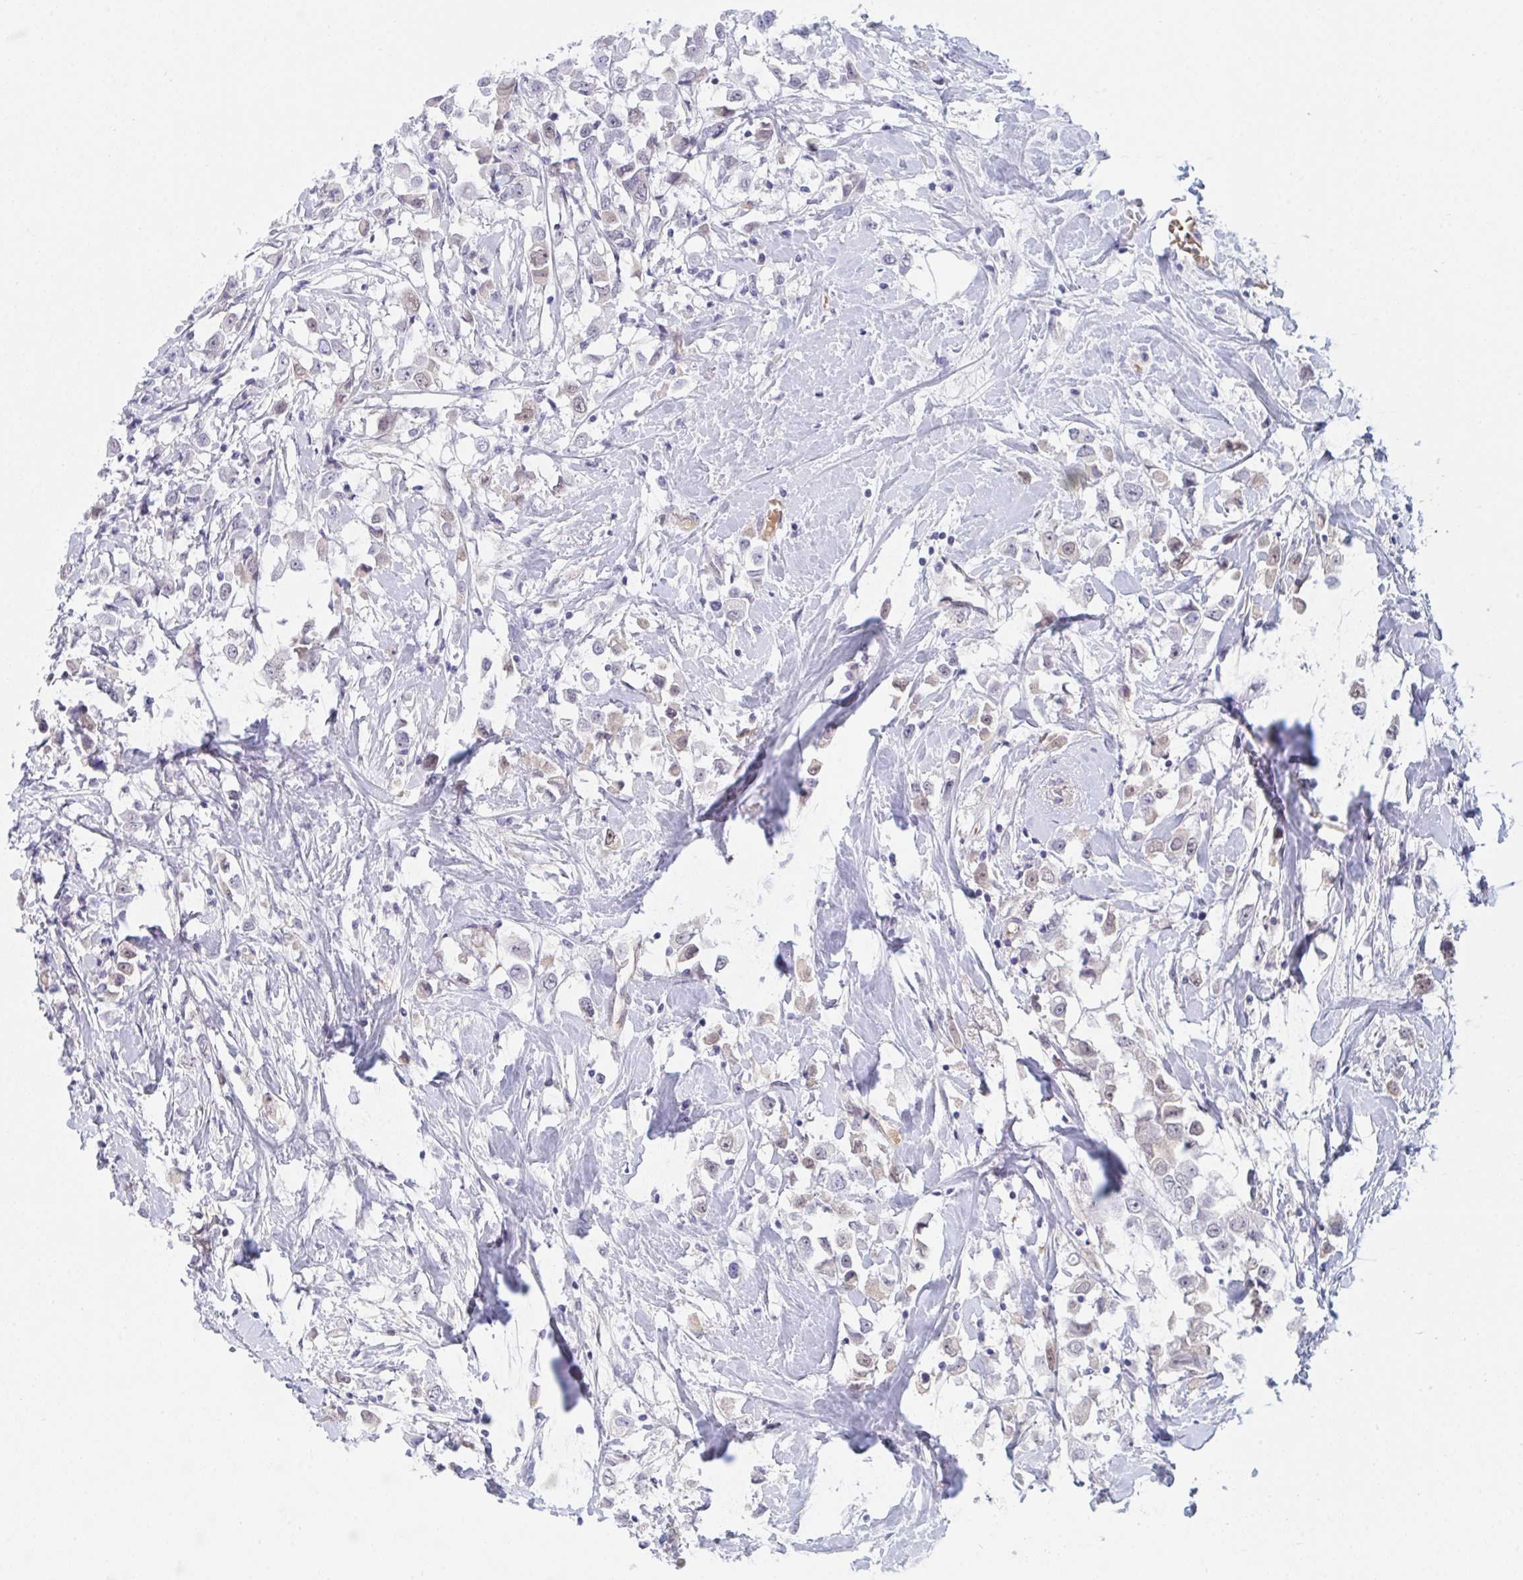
{"staining": {"intensity": "negative", "quantity": "none", "location": "none"}, "tissue": "breast cancer", "cell_type": "Tumor cells", "image_type": "cancer", "snomed": [{"axis": "morphology", "description": "Duct carcinoma"}, {"axis": "topography", "description": "Breast"}], "caption": "There is no significant positivity in tumor cells of breast cancer.", "gene": "DSCAML1", "patient": {"sex": "female", "age": 61}}